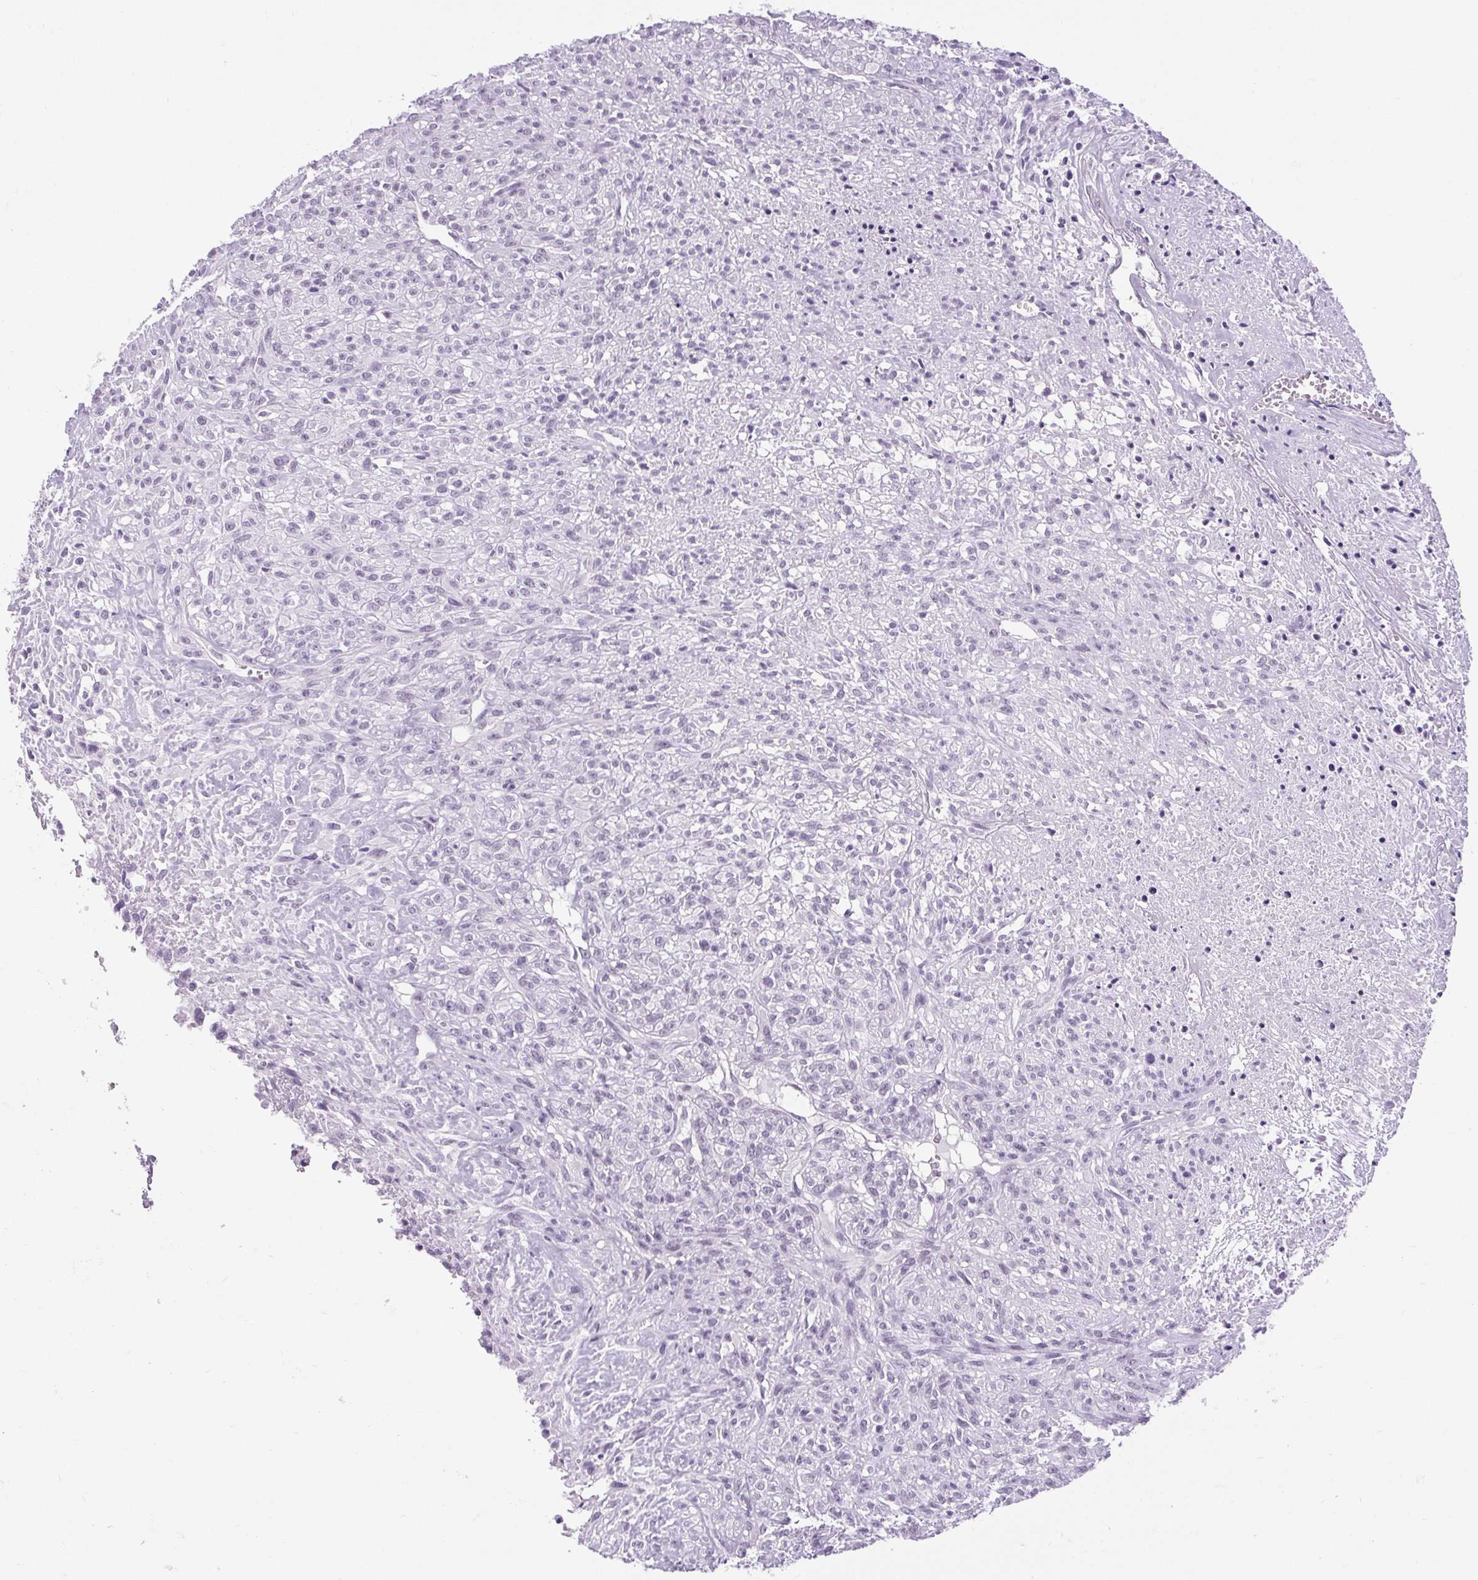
{"staining": {"intensity": "negative", "quantity": "none", "location": "none"}, "tissue": "renal cancer", "cell_type": "Tumor cells", "image_type": "cancer", "snomed": [{"axis": "morphology", "description": "Adenocarcinoma, NOS"}, {"axis": "topography", "description": "Kidney"}], "caption": "This is an immunohistochemistry image of renal adenocarcinoma. There is no staining in tumor cells.", "gene": "BCAS1", "patient": {"sex": "male", "age": 58}}